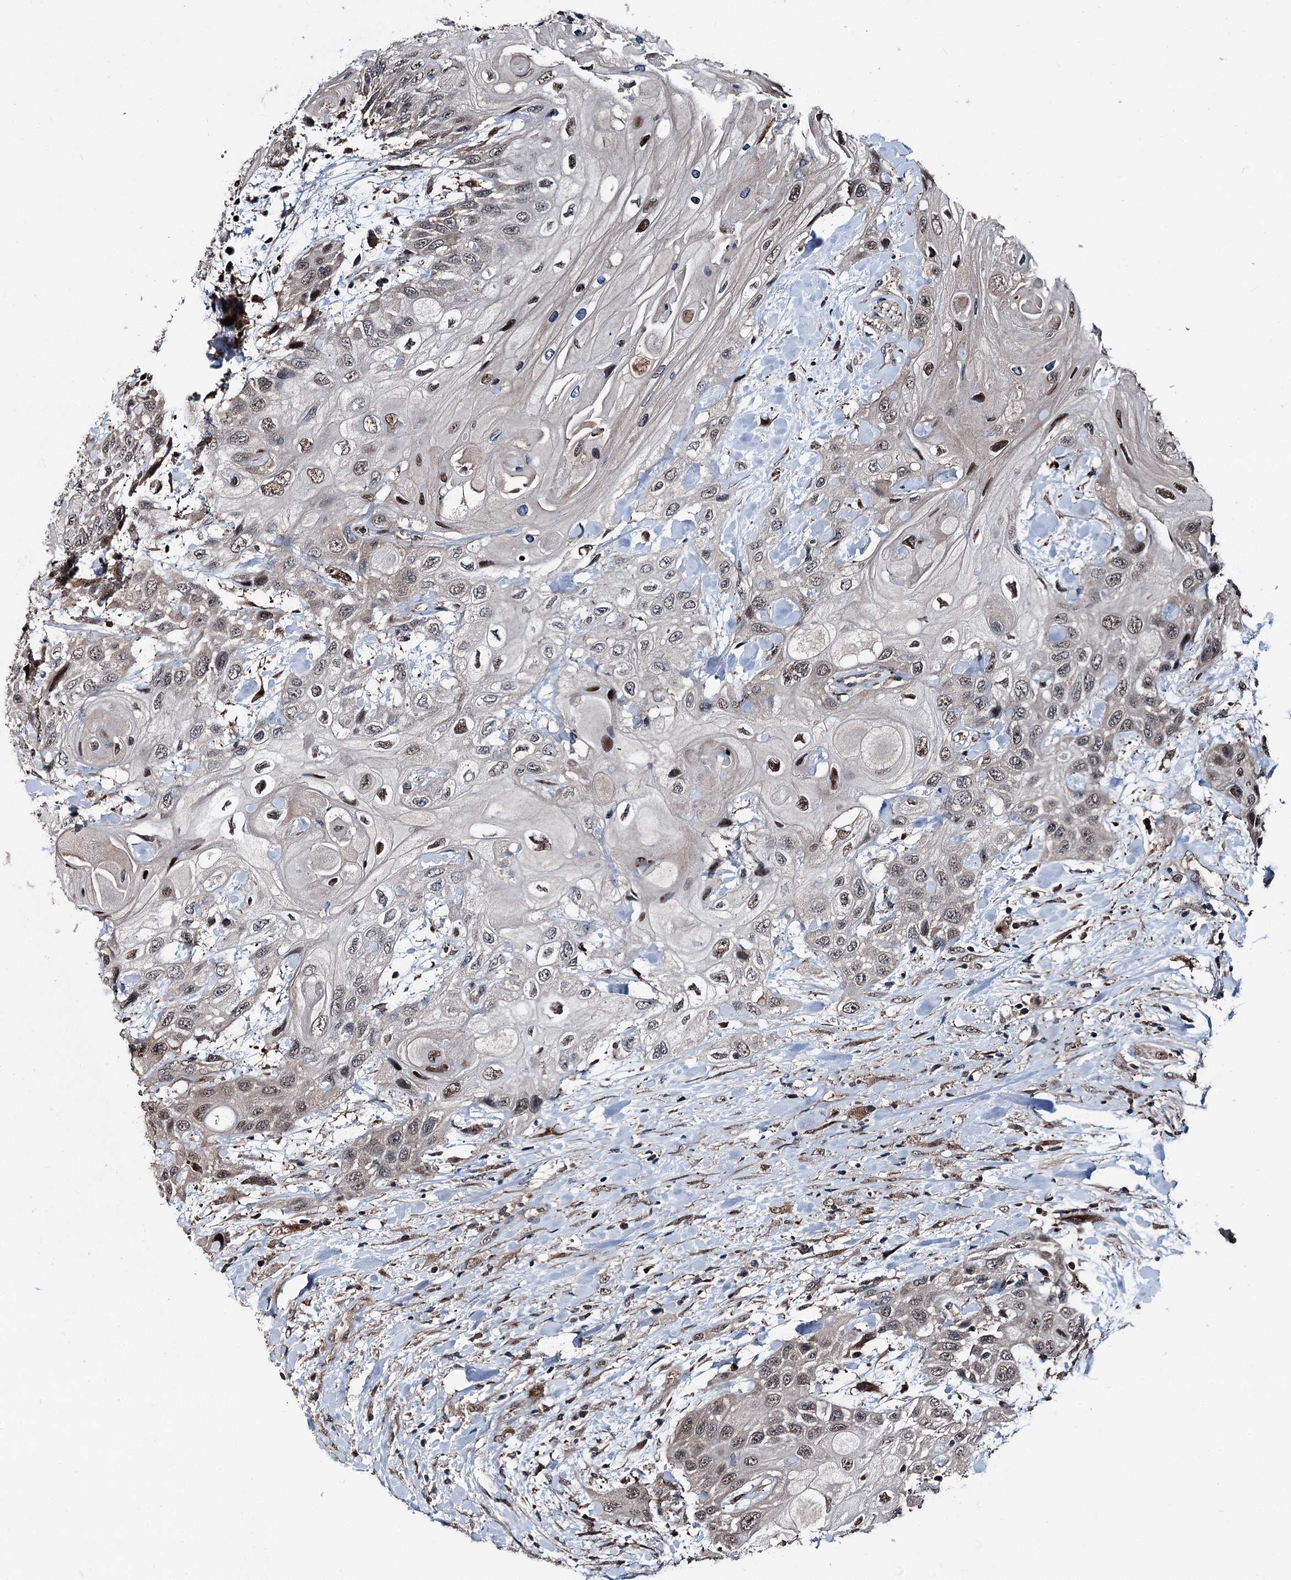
{"staining": {"intensity": "moderate", "quantity": "<25%", "location": "cytoplasmic/membranous,nuclear"}, "tissue": "head and neck cancer", "cell_type": "Tumor cells", "image_type": "cancer", "snomed": [{"axis": "morphology", "description": "Squamous cell carcinoma, NOS"}, {"axis": "topography", "description": "Head-Neck"}], "caption": "Tumor cells show low levels of moderate cytoplasmic/membranous and nuclear positivity in approximately <25% of cells in human head and neck cancer.", "gene": "PSMD13", "patient": {"sex": "female", "age": 43}}